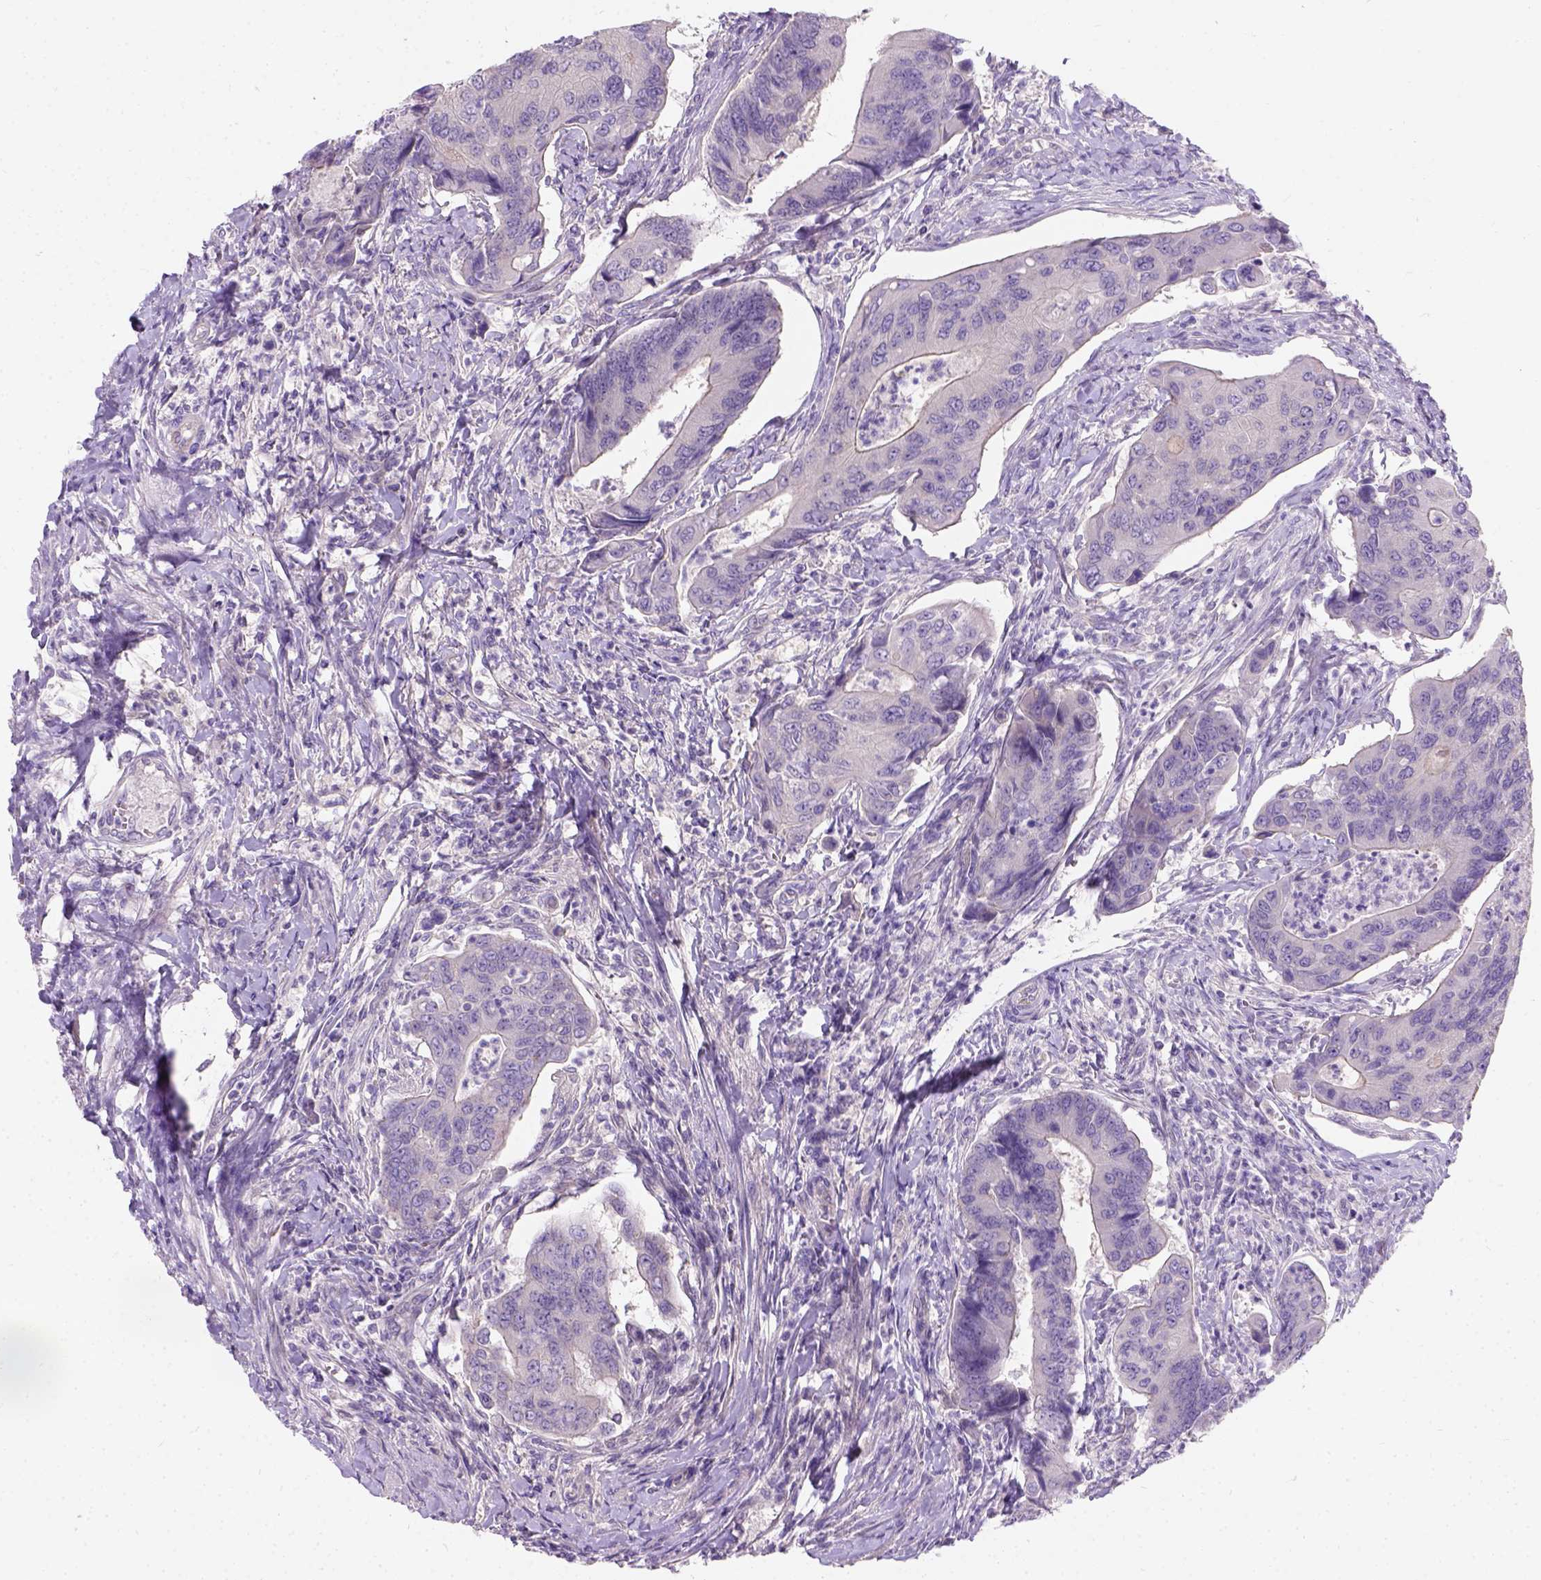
{"staining": {"intensity": "negative", "quantity": "none", "location": "none"}, "tissue": "colorectal cancer", "cell_type": "Tumor cells", "image_type": "cancer", "snomed": [{"axis": "morphology", "description": "Adenocarcinoma, NOS"}, {"axis": "topography", "description": "Colon"}], "caption": "Tumor cells show no significant protein staining in colorectal cancer.", "gene": "C20orf144", "patient": {"sex": "female", "age": 67}}